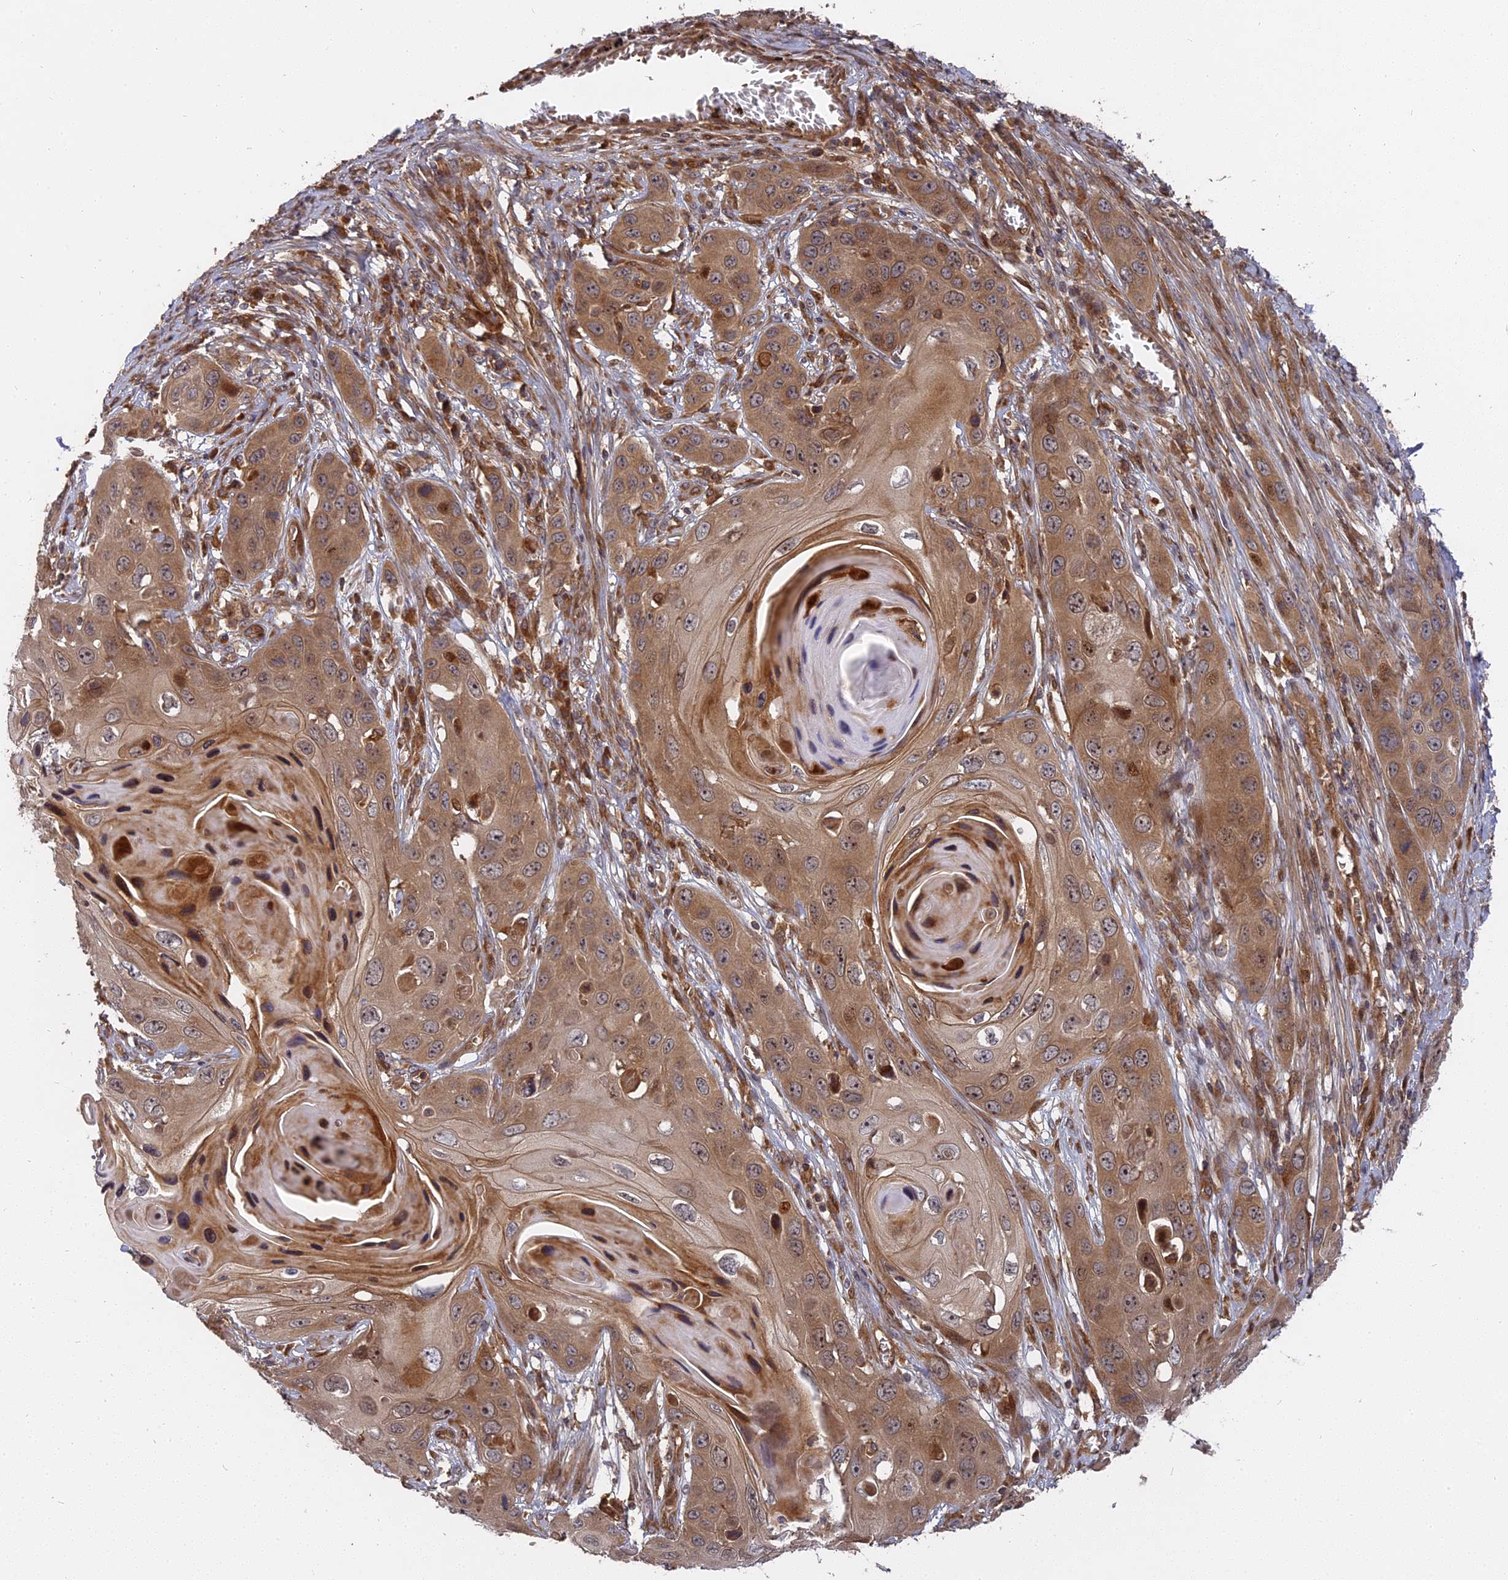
{"staining": {"intensity": "moderate", "quantity": ">75%", "location": "cytoplasmic/membranous"}, "tissue": "skin cancer", "cell_type": "Tumor cells", "image_type": "cancer", "snomed": [{"axis": "morphology", "description": "Squamous cell carcinoma, NOS"}, {"axis": "topography", "description": "Skin"}], "caption": "Skin cancer stained for a protein shows moderate cytoplasmic/membranous positivity in tumor cells. (DAB = brown stain, brightfield microscopy at high magnification).", "gene": "TMUB2", "patient": {"sex": "male", "age": 55}}